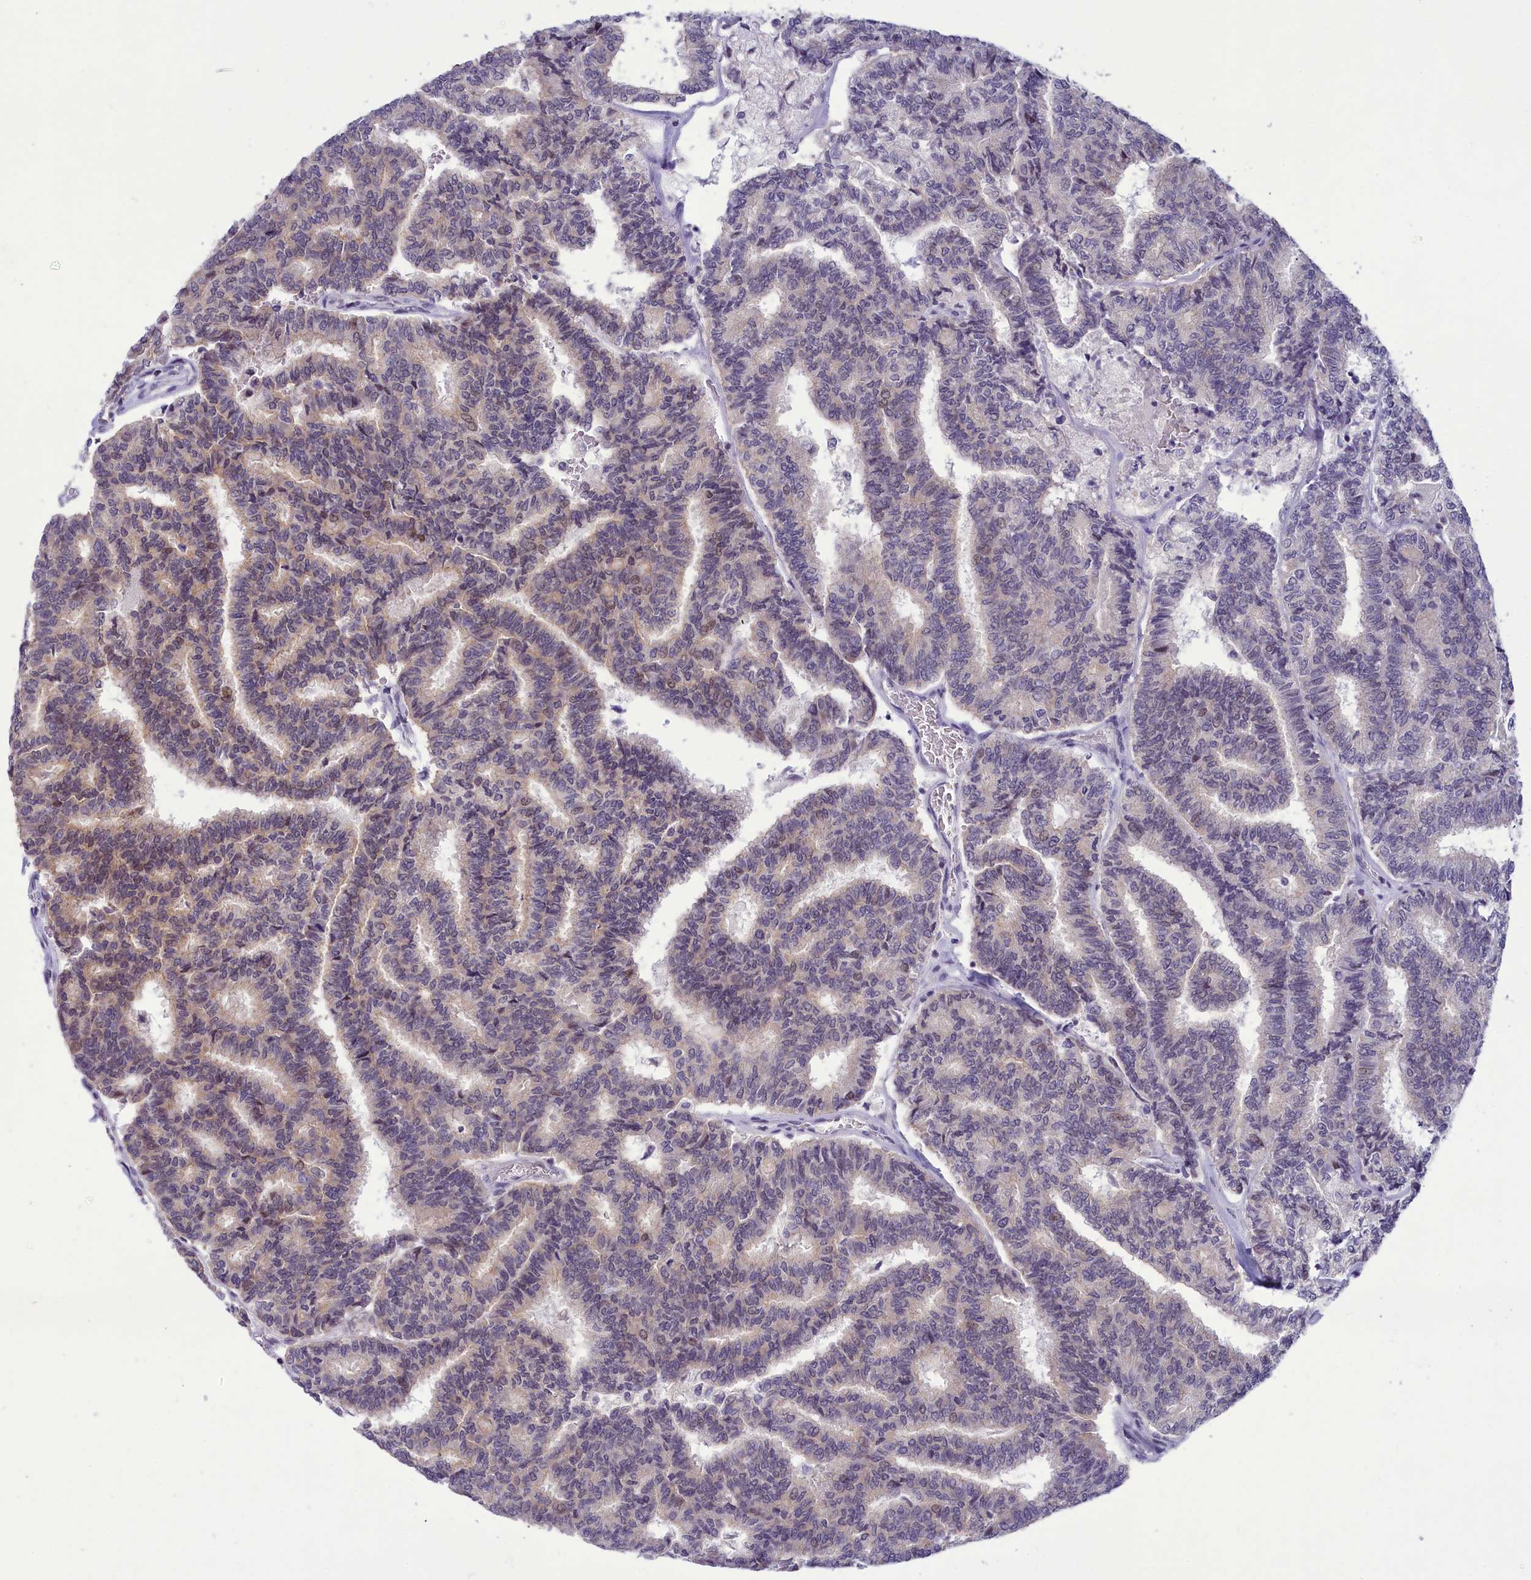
{"staining": {"intensity": "weak", "quantity": "<25%", "location": "cytoplasmic/membranous"}, "tissue": "thyroid cancer", "cell_type": "Tumor cells", "image_type": "cancer", "snomed": [{"axis": "morphology", "description": "Papillary adenocarcinoma, NOS"}, {"axis": "topography", "description": "Thyroid gland"}], "caption": "Thyroid cancer (papillary adenocarcinoma) was stained to show a protein in brown. There is no significant positivity in tumor cells.", "gene": "CORO2A", "patient": {"sex": "female", "age": 35}}